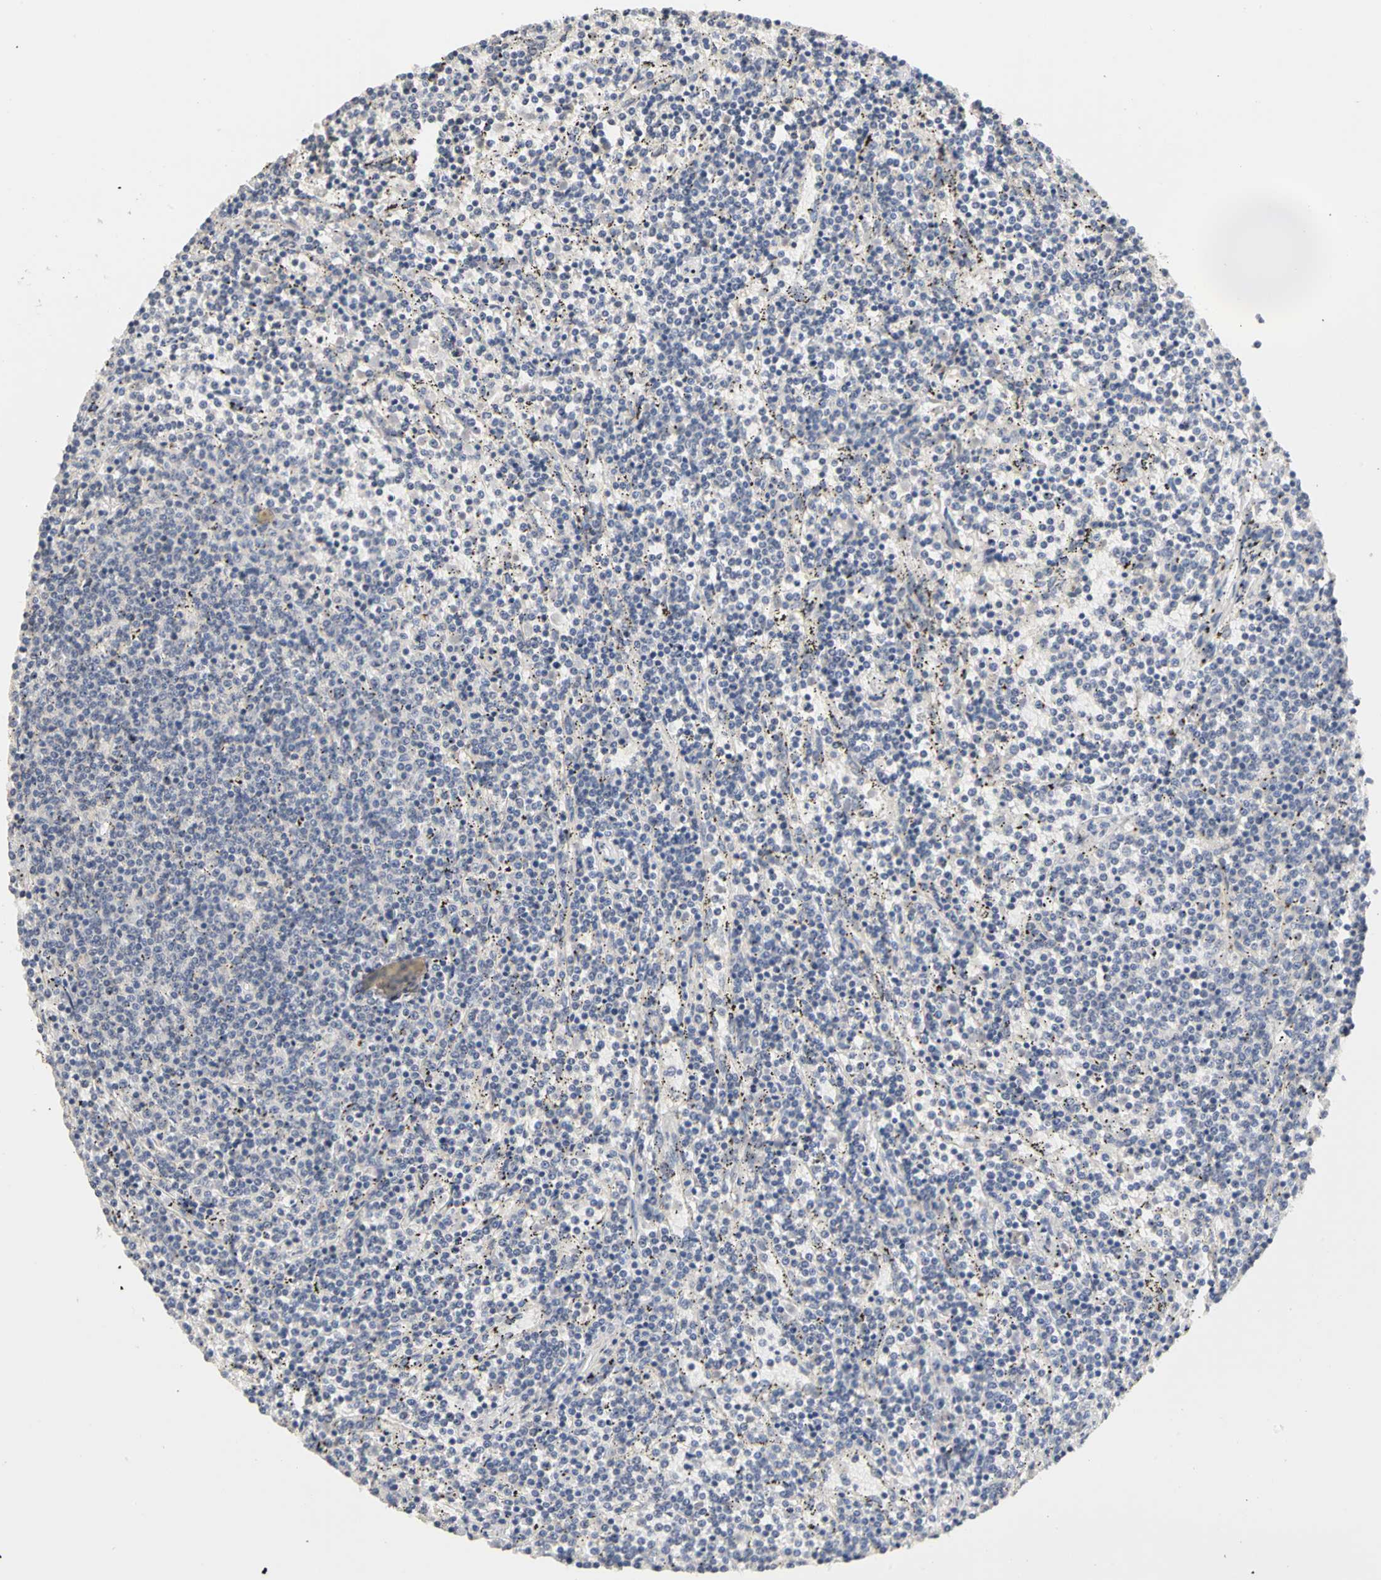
{"staining": {"intensity": "negative", "quantity": "none", "location": "none"}, "tissue": "lymphoma", "cell_type": "Tumor cells", "image_type": "cancer", "snomed": [{"axis": "morphology", "description": "Malignant lymphoma, non-Hodgkin's type, Low grade"}, {"axis": "topography", "description": "Spleen"}], "caption": "DAB immunohistochemical staining of human low-grade malignant lymphoma, non-Hodgkin's type displays no significant expression in tumor cells.", "gene": "PGR", "patient": {"sex": "female", "age": 50}}